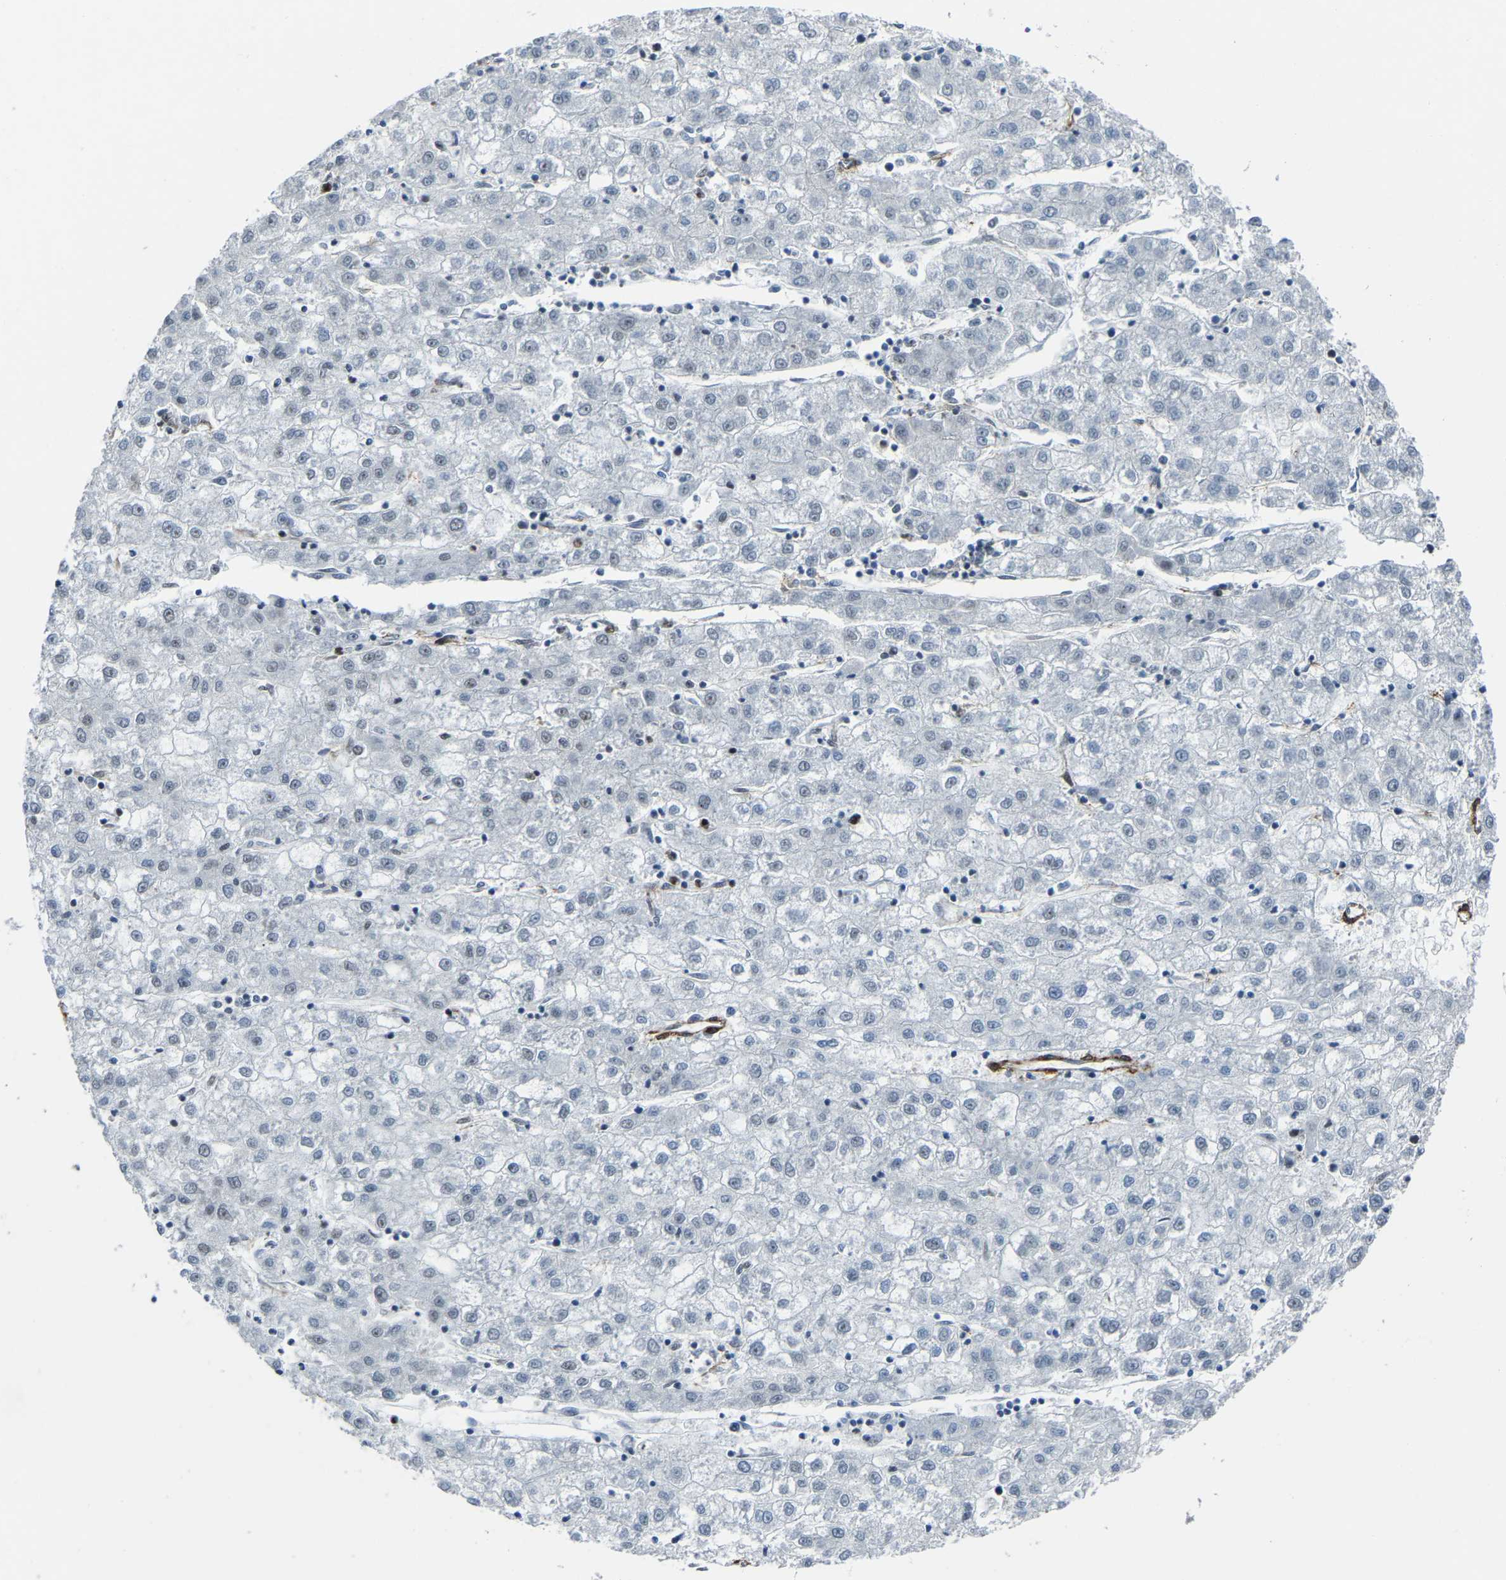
{"staining": {"intensity": "negative", "quantity": "none", "location": "none"}, "tissue": "liver cancer", "cell_type": "Tumor cells", "image_type": "cancer", "snomed": [{"axis": "morphology", "description": "Carcinoma, Hepatocellular, NOS"}, {"axis": "topography", "description": "Liver"}], "caption": "This is an immunohistochemistry (IHC) histopathology image of human liver hepatocellular carcinoma. There is no positivity in tumor cells.", "gene": "DDX5", "patient": {"sex": "male", "age": 72}}